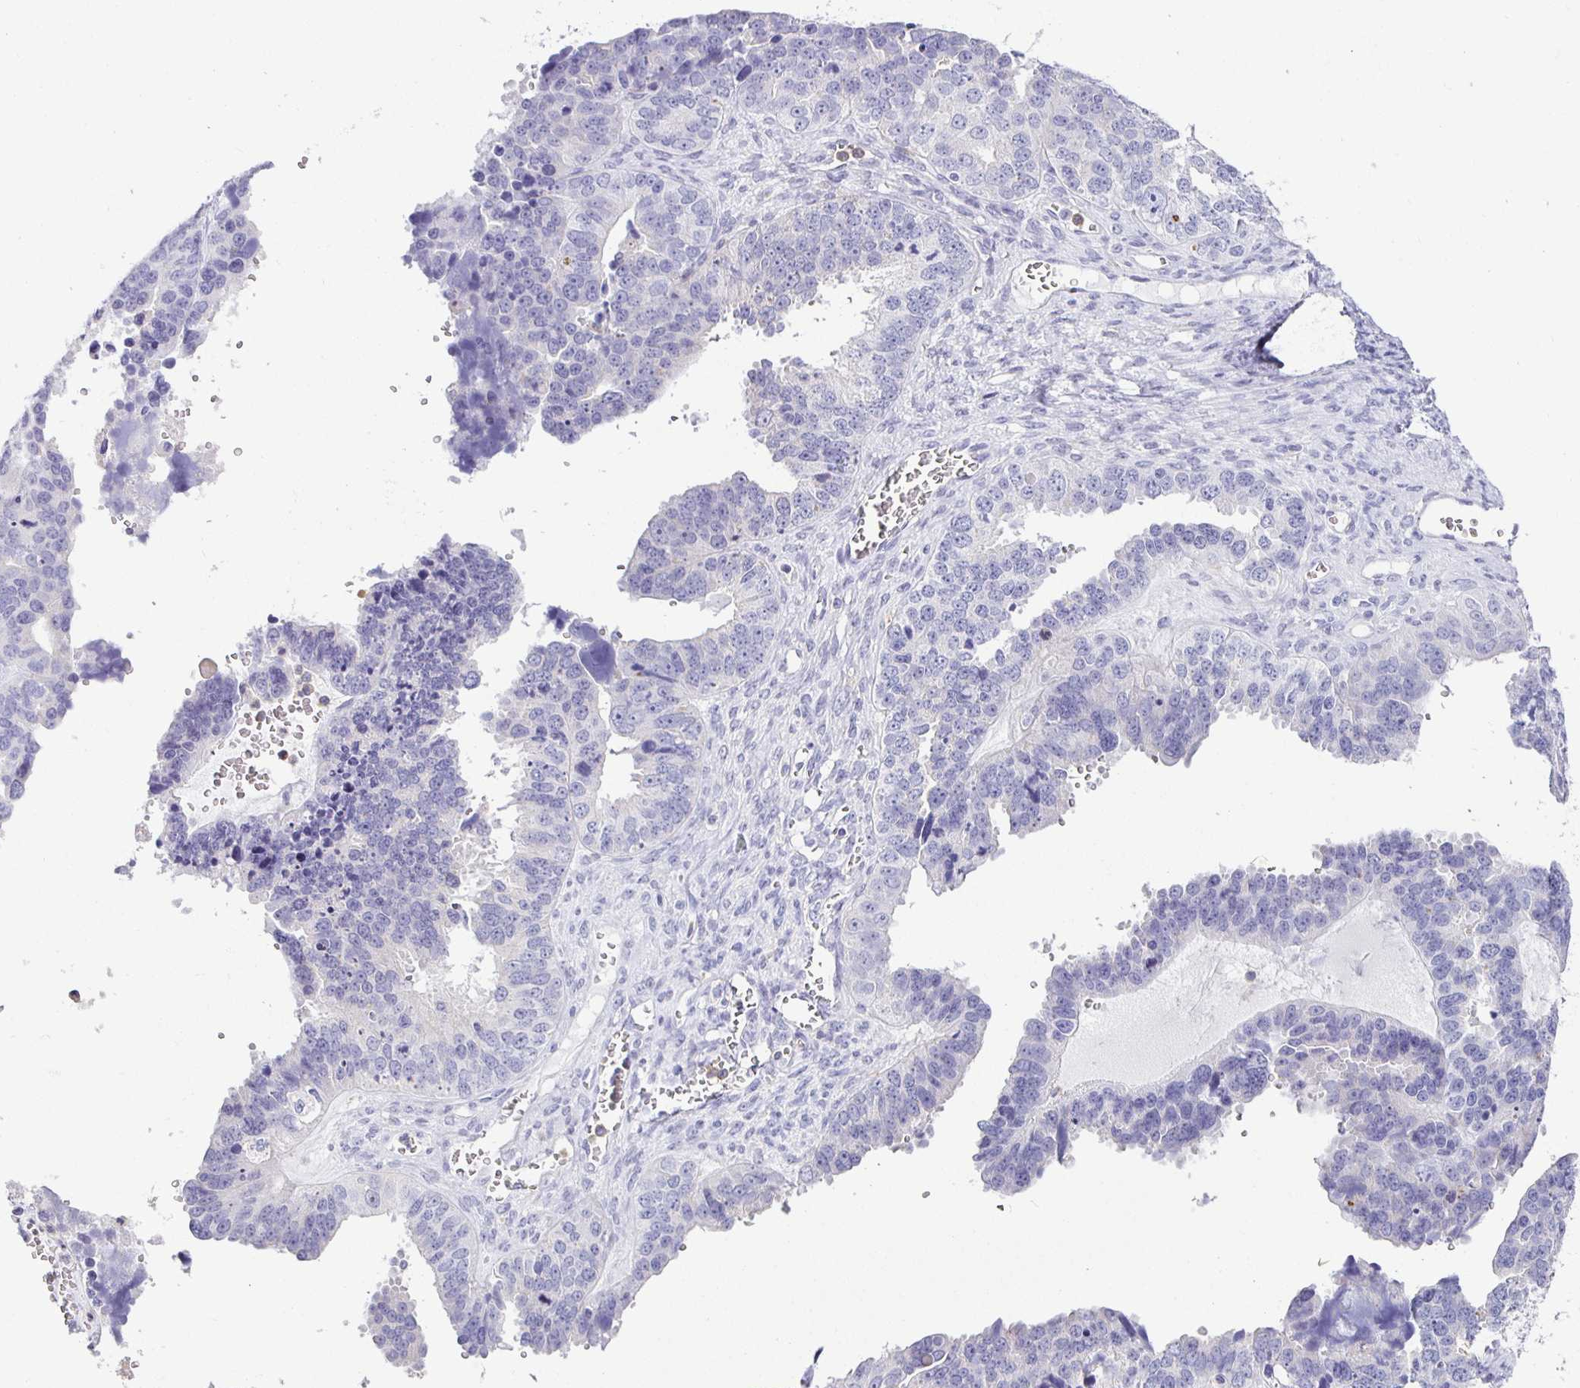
{"staining": {"intensity": "negative", "quantity": "none", "location": "none"}, "tissue": "ovarian cancer", "cell_type": "Tumor cells", "image_type": "cancer", "snomed": [{"axis": "morphology", "description": "Cystadenocarcinoma, serous, NOS"}, {"axis": "topography", "description": "Ovary"}], "caption": "Image shows no protein expression in tumor cells of ovarian cancer (serous cystadenocarcinoma) tissue.", "gene": "SIRPA", "patient": {"sex": "female", "age": 76}}